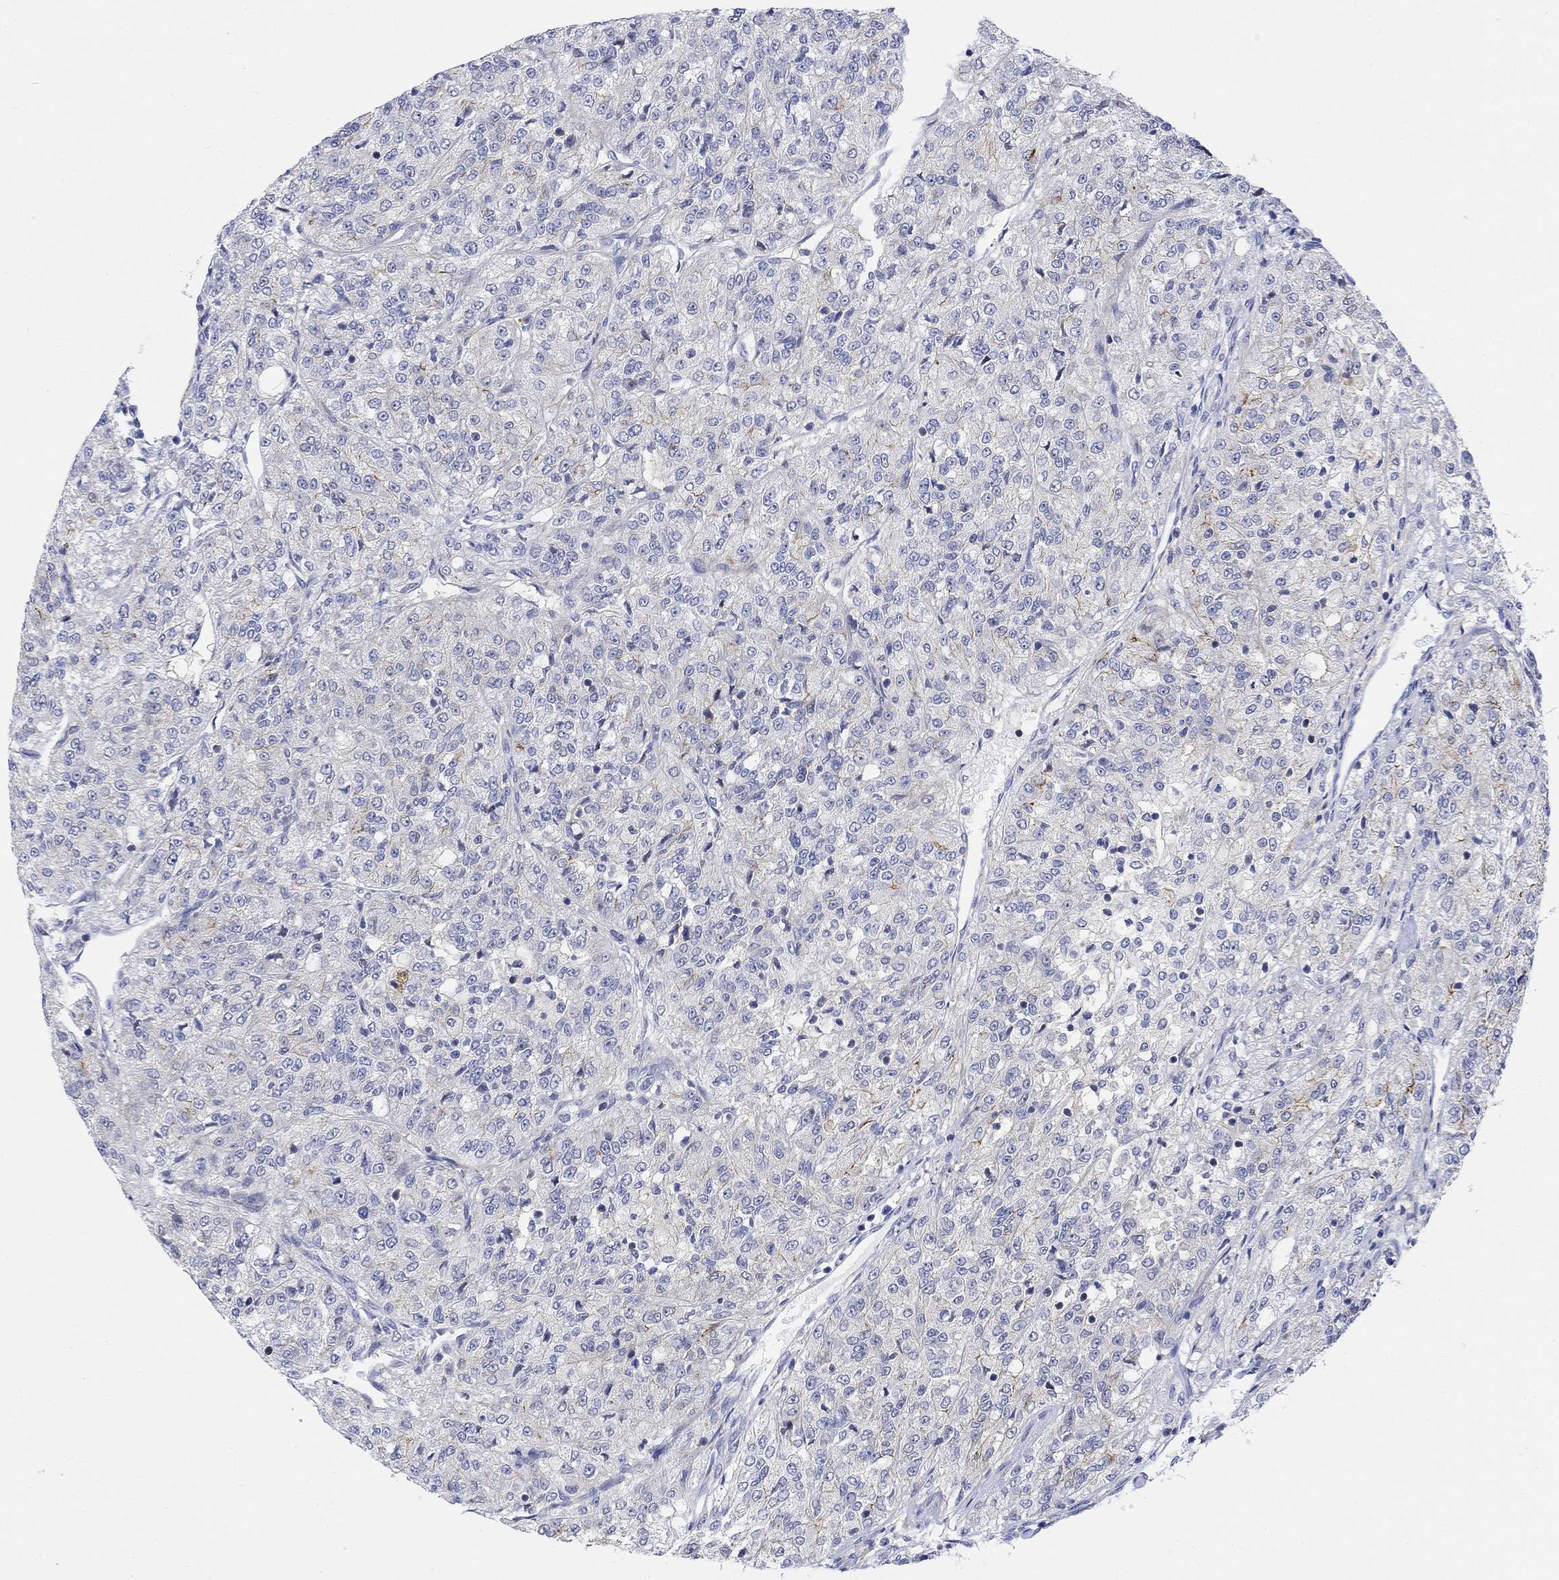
{"staining": {"intensity": "negative", "quantity": "none", "location": "none"}, "tissue": "renal cancer", "cell_type": "Tumor cells", "image_type": "cancer", "snomed": [{"axis": "morphology", "description": "Adenocarcinoma, NOS"}, {"axis": "topography", "description": "Kidney"}], "caption": "Tumor cells show no significant expression in renal cancer (adenocarcinoma).", "gene": "ARSK", "patient": {"sex": "female", "age": 63}}